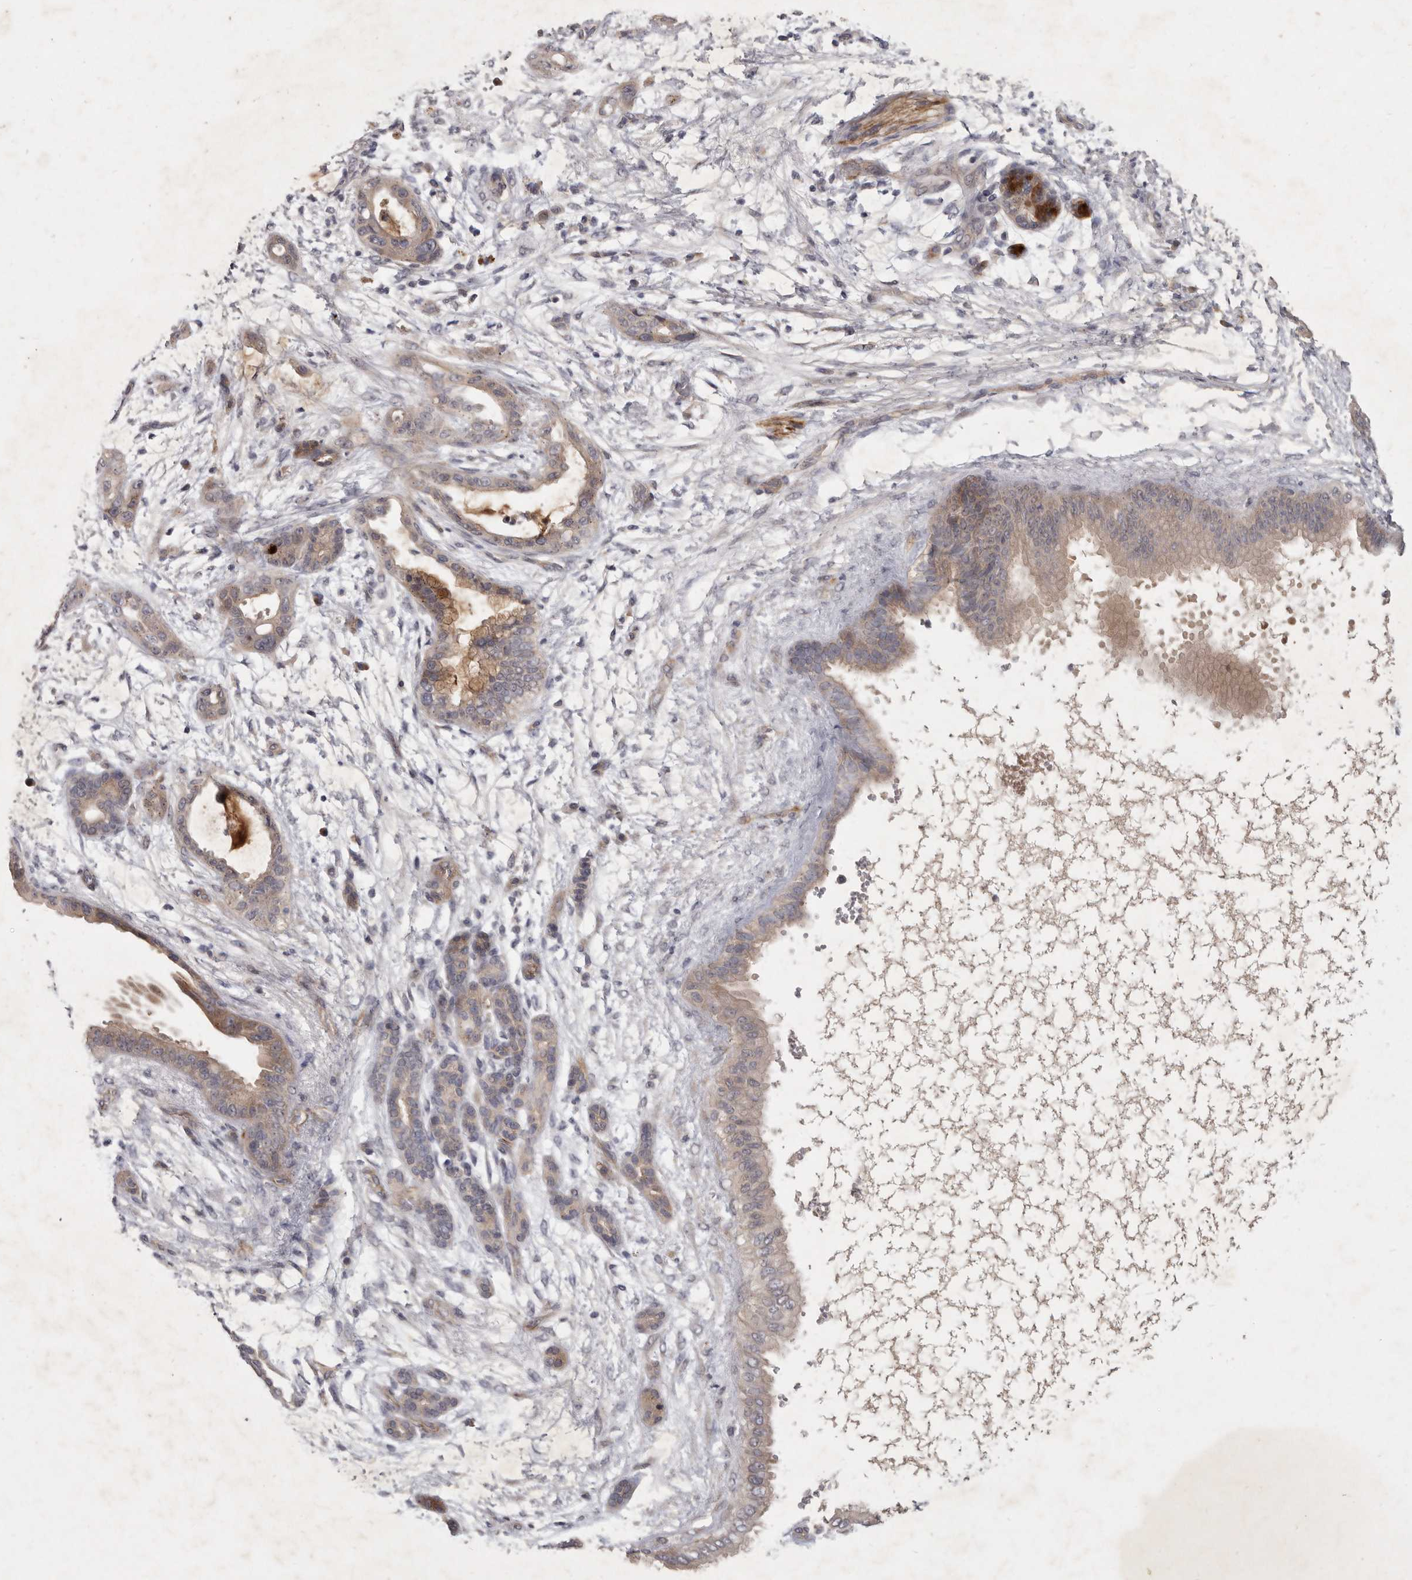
{"staining": {"intensity": "weak", "quantity": "<25%", "location": "cytoplasmic/membranous"}, "tissue": "pancreatic cancer", "cell_type": "Tumor cells", "image_type": "cancer", "snomed": [{"axis": "morphology", "description": "Adenocarcinoma, NOS"}, {"axis": "topography", "description": "Pancreas"}], "caption": "Adenocarcinoma (pancreatic) was stained to show a protein in brown. There is no significant expression in tumor cells.", "gene": "SLC22A1", "patient": {"sex": "male", "age": 59}}